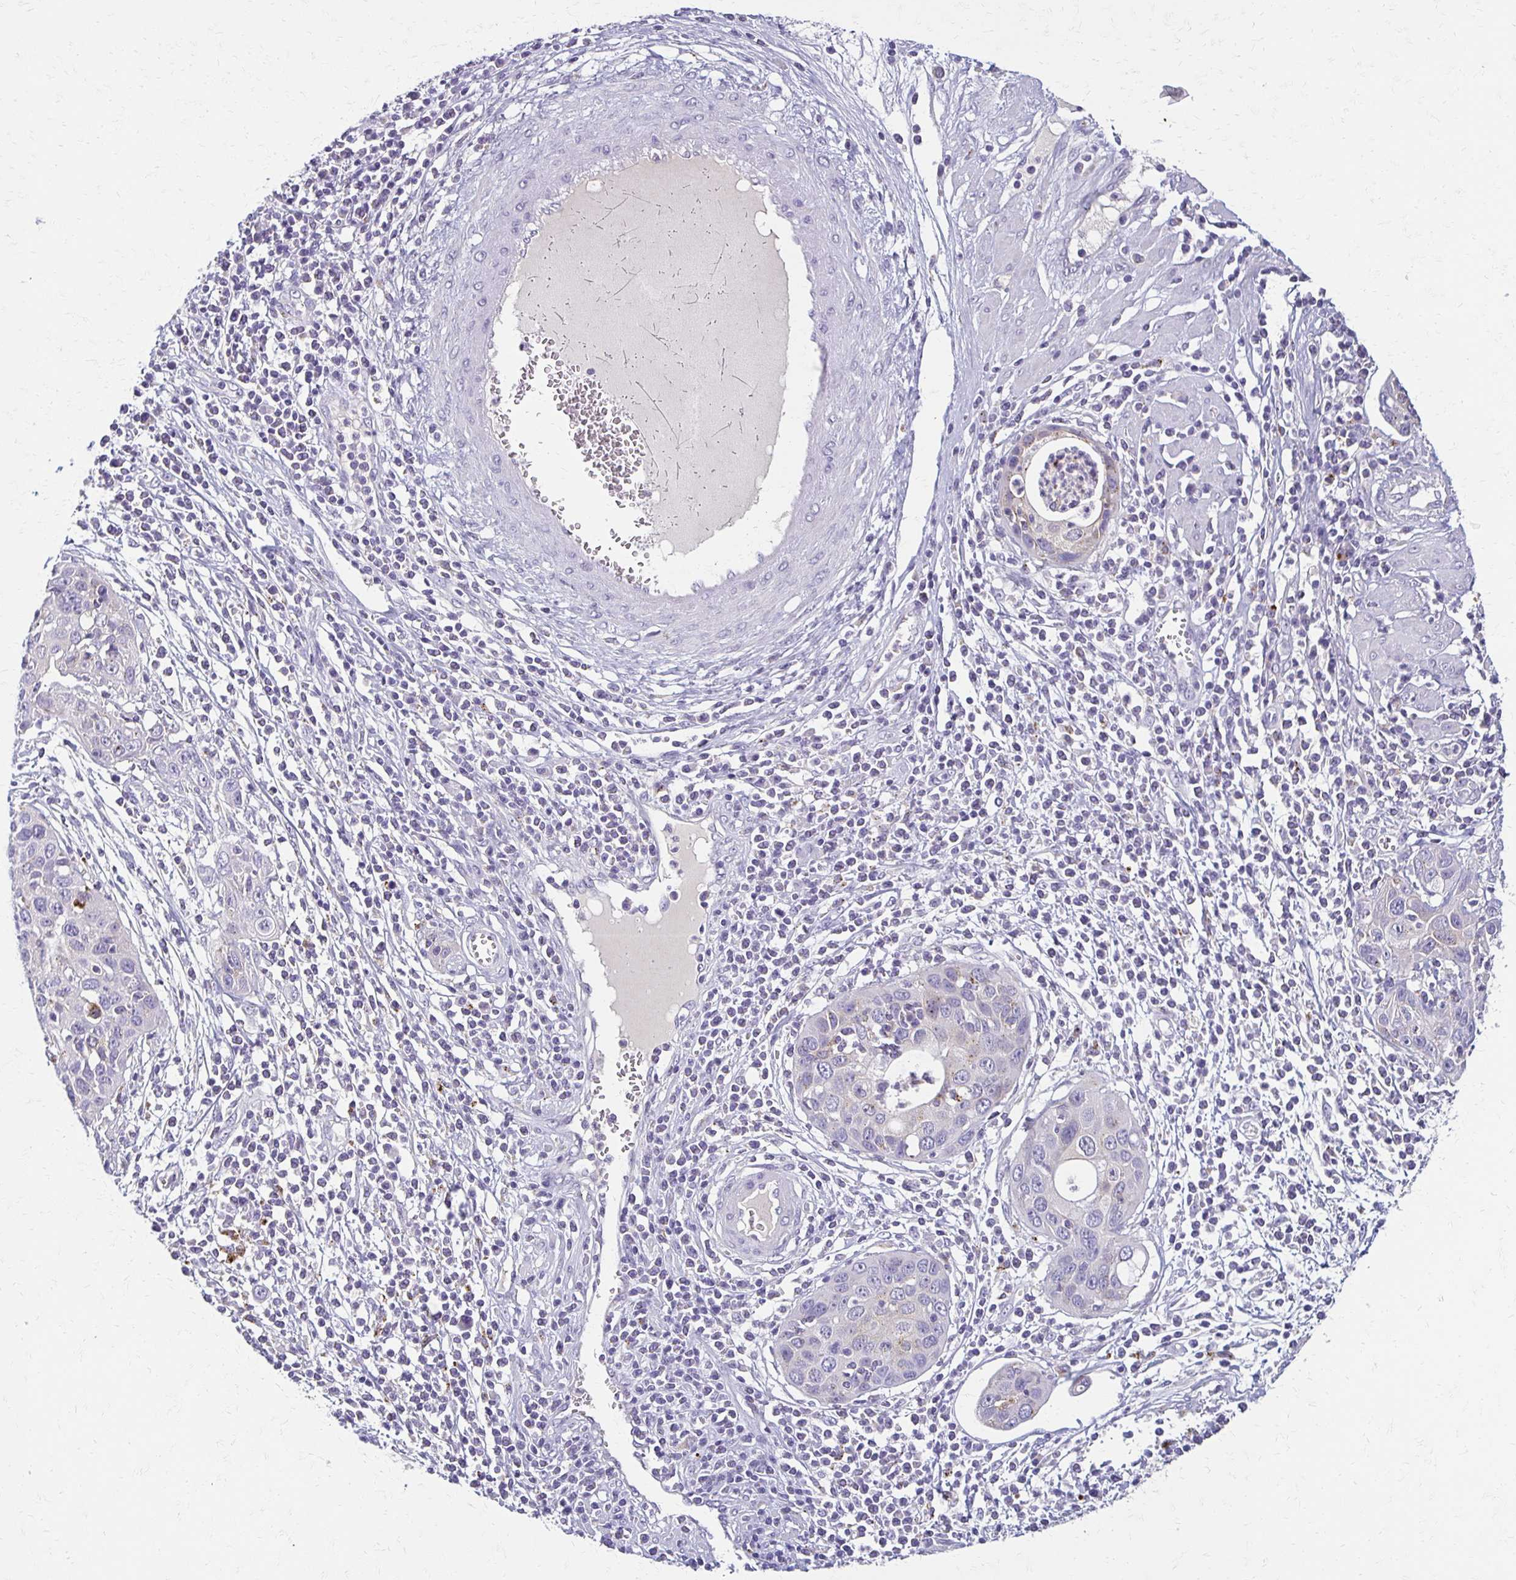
{"staining": {"intensity": "negative", "quantity": "none", "location": "none"}, "tissue": "cervical cancer", "cell_type": "Tumor cells", "image_type": "cancer", "snomed": [{"axis": "morphology", "description": "Squamous cell carcinoma, NOS"}, {"axis": "topography", "description": "Cervix"}], "caption": "This is an immunohistochemistry micrograph of human cervical cancer (squamous cell carcinoma). There is no expression in tumor cells.", "gene": "BBS12", "patient": {"sex": "female", "age": 36}}